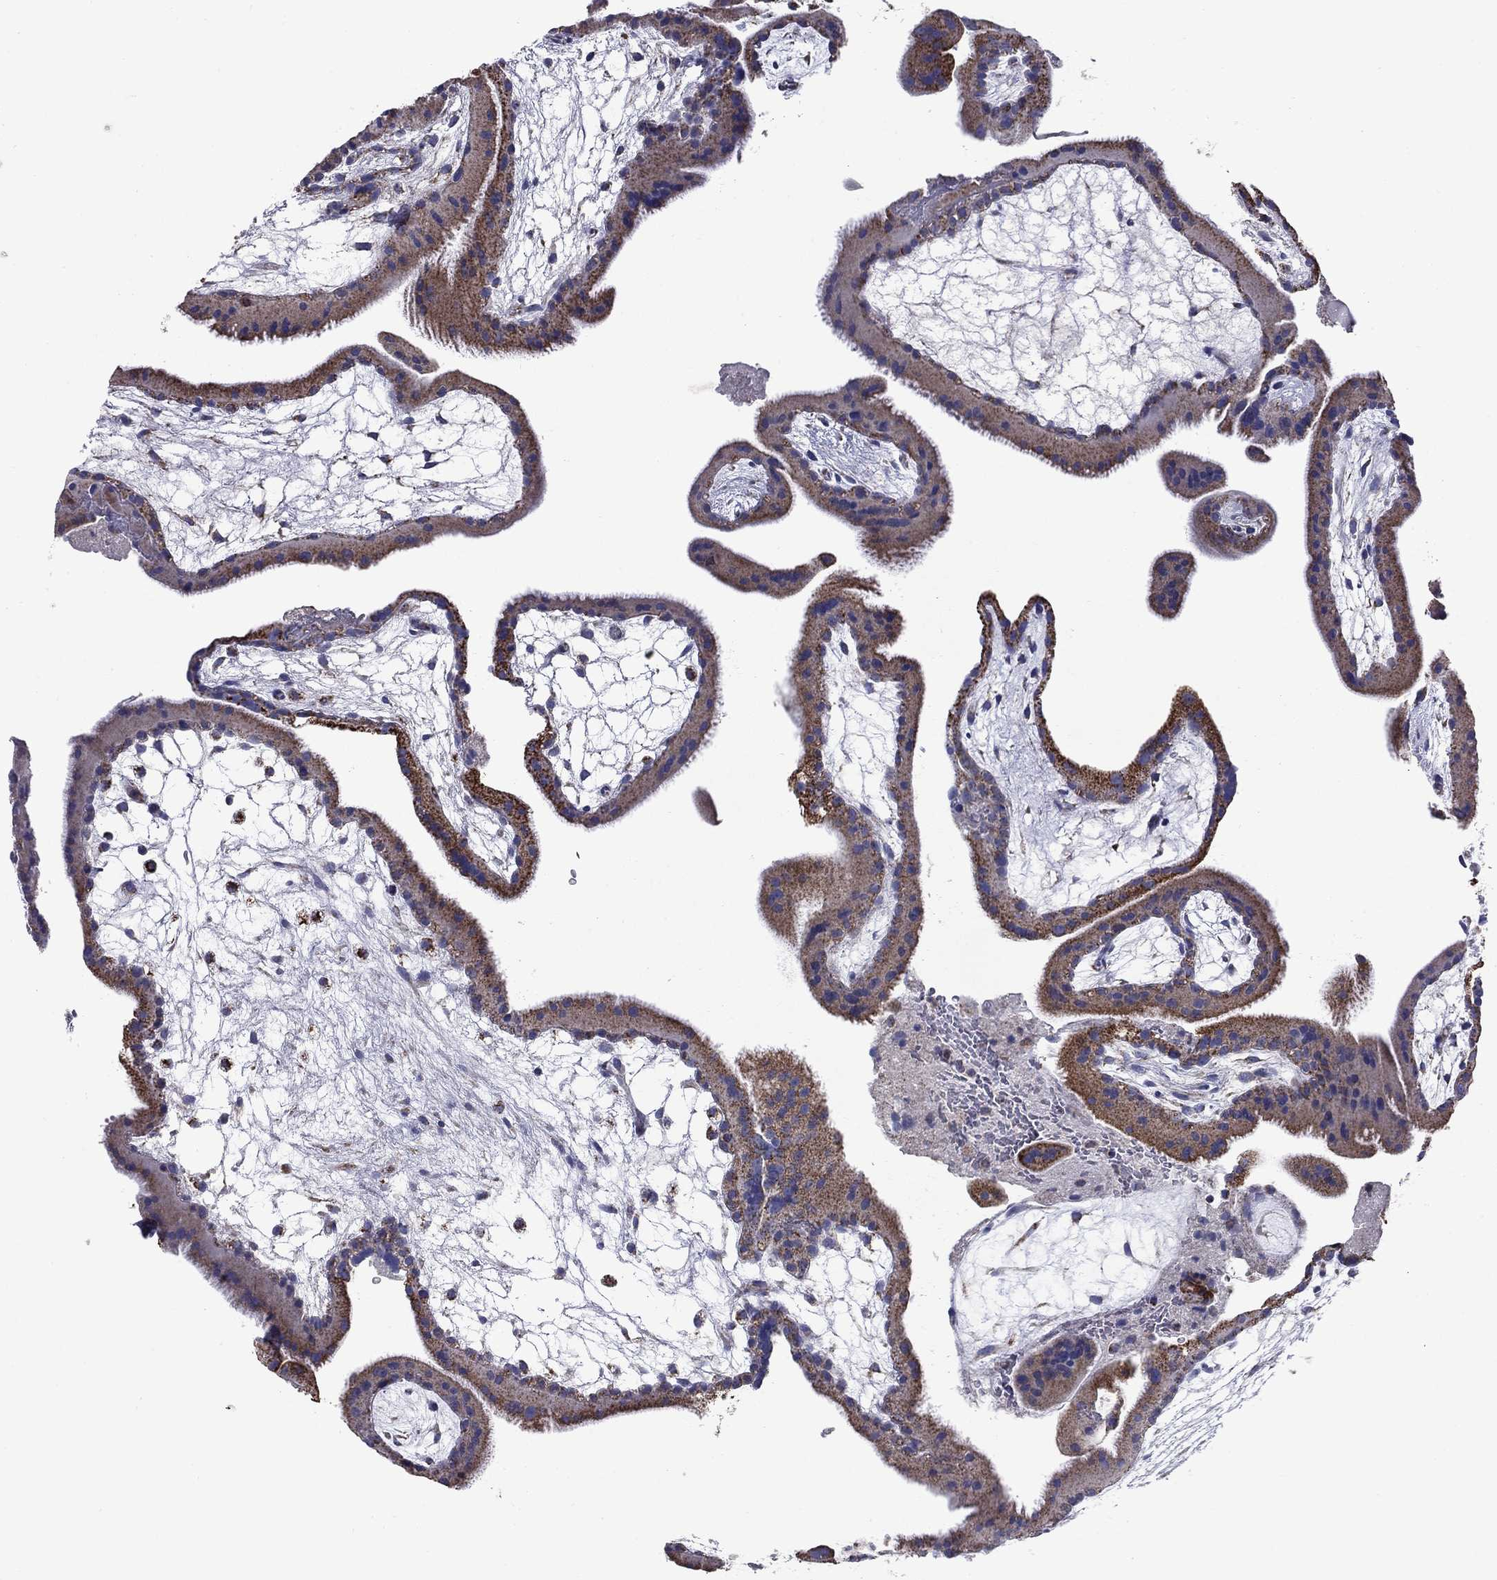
{"staining": {"intensity": "negative", "quantity": "none", "location": "none"}, "tissue": "placenta", "cell_type": "Decidual cells", "image_type": "normal", "snomed": [{"axis": "morphology", "description": "Normal tissue, NOS"}, {"axis": "topography", "description": "Placenta"}], "caption": "Immunohistochemical staining of benign placenta displays no significant positivity in decidual cells.", "gene": "NDUFA4L2", "patient": {"sex": "female", "age": 19}}